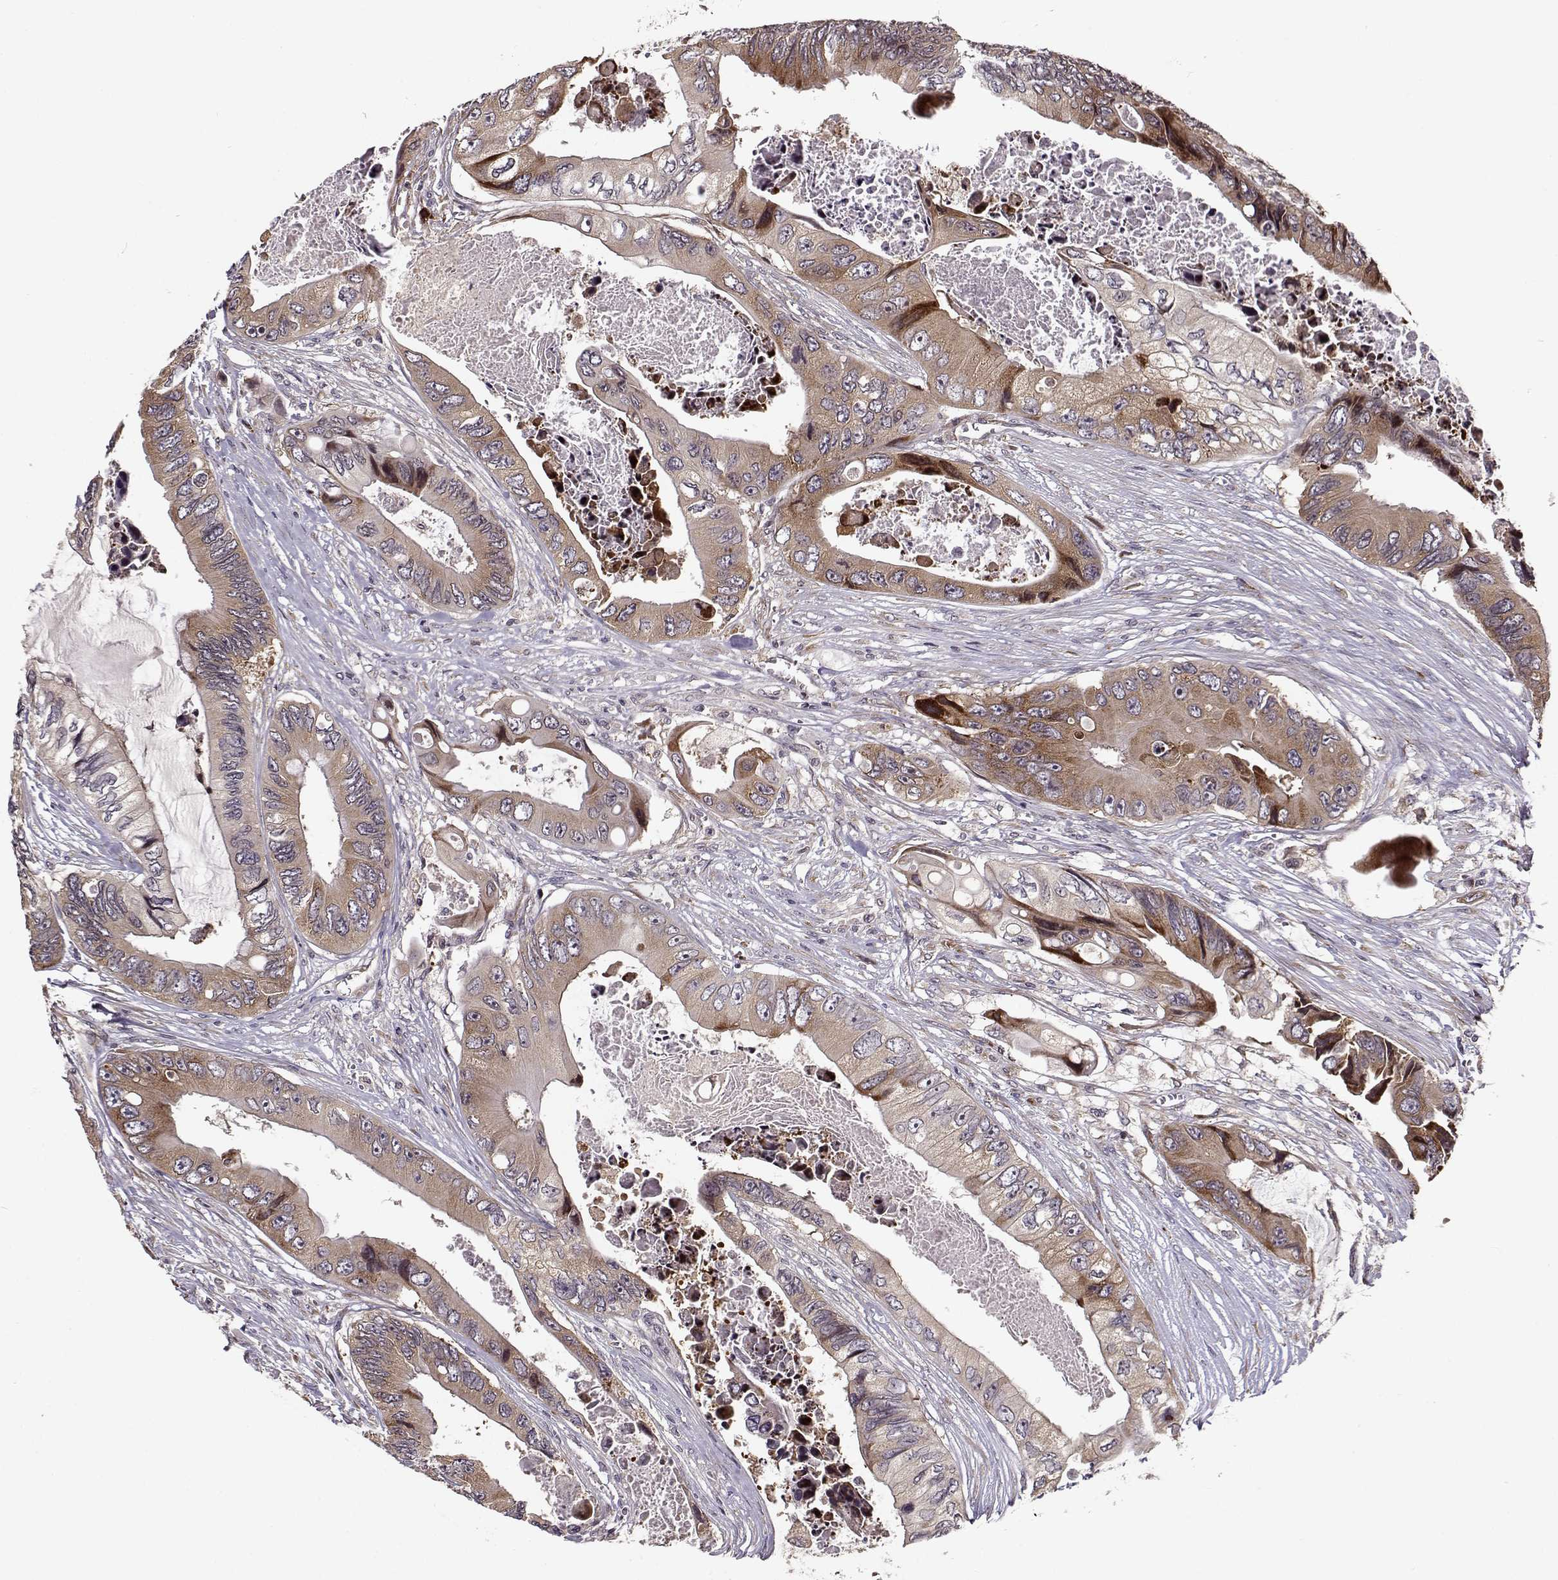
{"staining": {"intensity": "moderate", "quantity": ">75%", "location": "cytoplasmic/membranous"}, "tissue": "colorectal cancer", "cell_type": "Tumor cells", "image_type": "cancer", "snomed": [{"axis": "morphology", "description": "Adenocarcinoma, NOS"}, {"axis": "topography", "description": "Rectum"}], "caption": "The histopathology image reveals immunohistochemical staining of colorectal adenocarcinoma. There is moderate cytoplasmic/membranous expression is seen in about >75% of tumor cells.", "gene": "RPL31", "patient": {"sex": "male", "age": 63}}